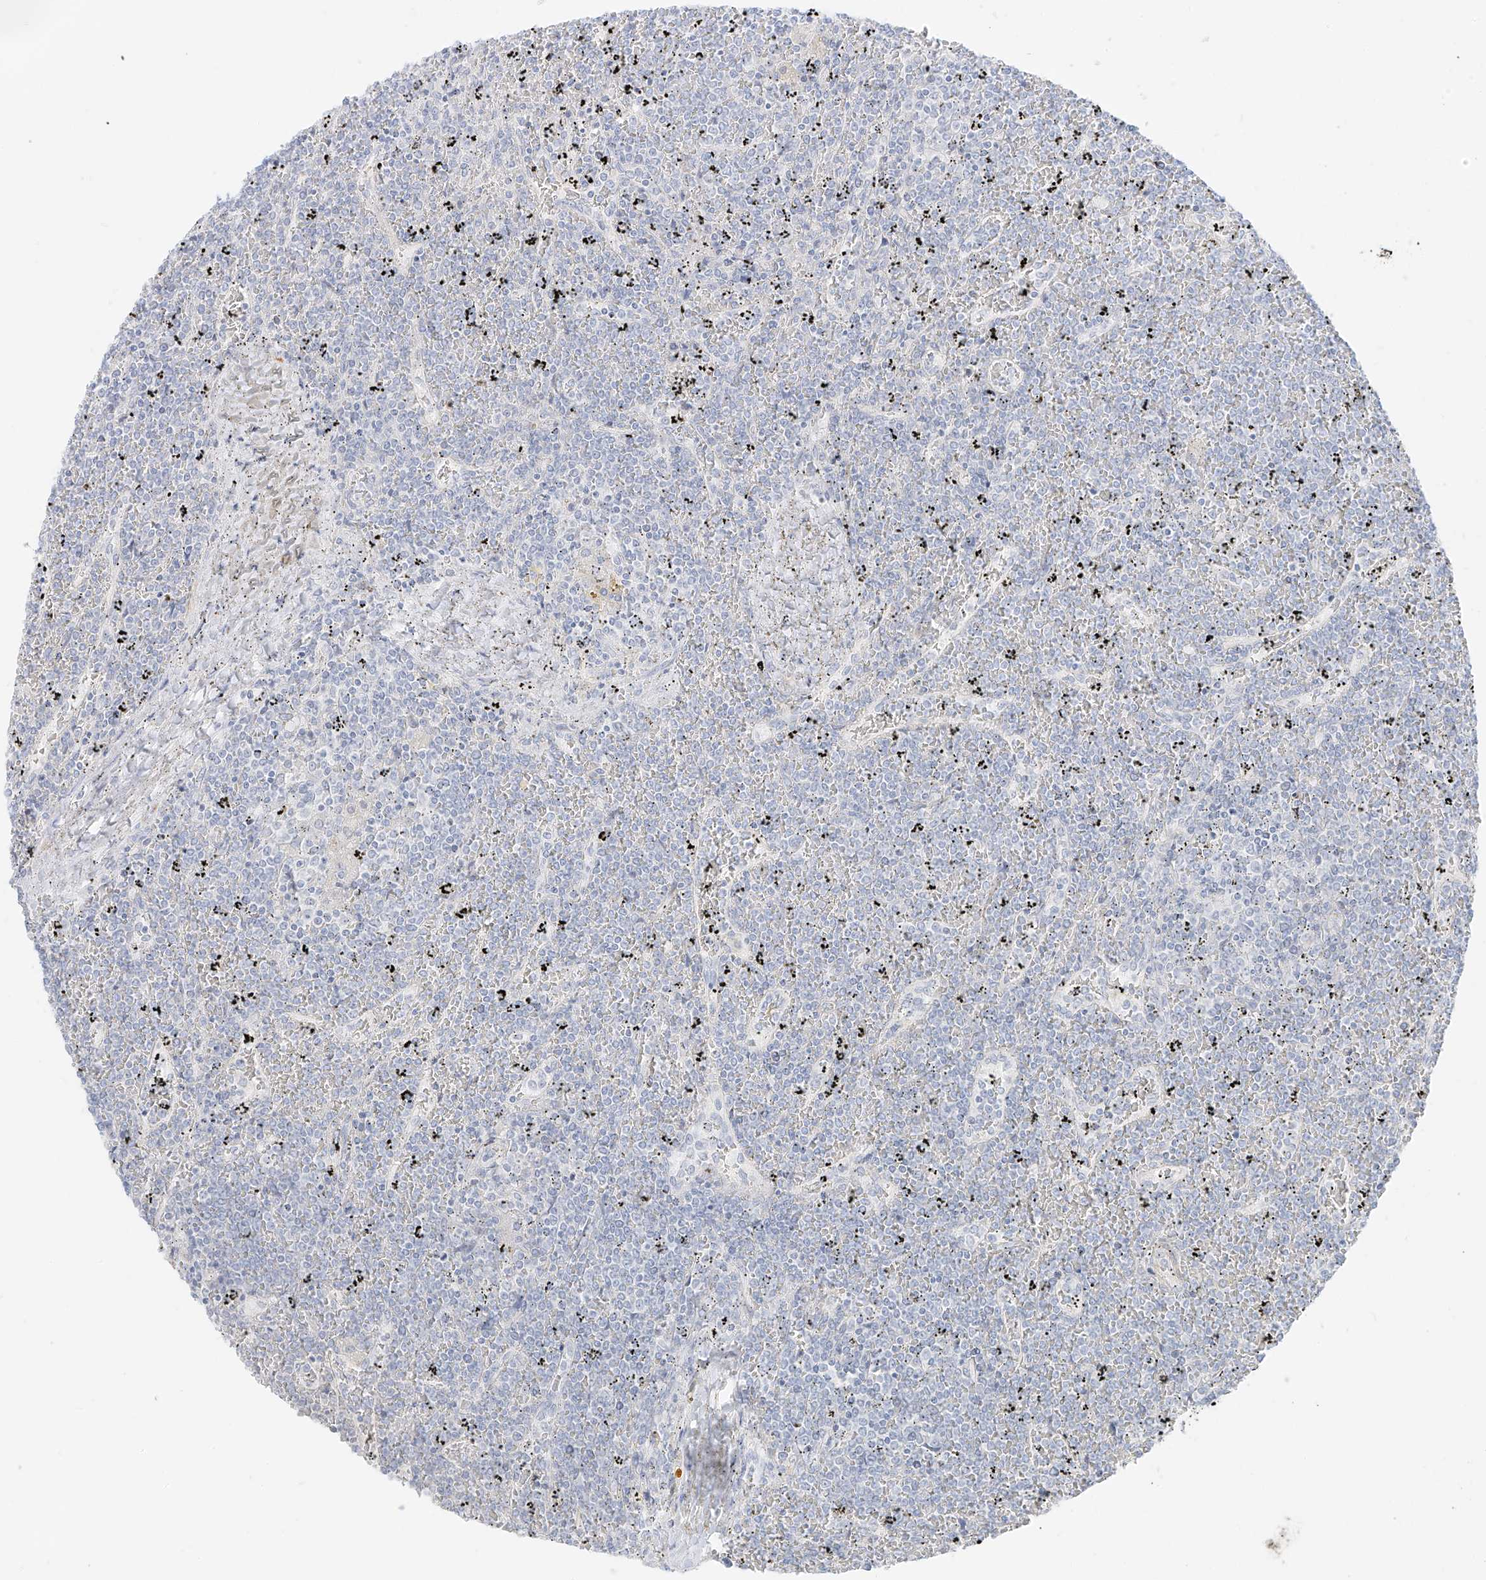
{"staining": {"intensity": "negative", "quantity": "none", "location": "none"}, "tissue": "lymphoma", "cell_type": "Tumor cells", "image_type": "cancer", "snomed": [{"axis": "morphology", "description": "Malignant lymphoma, non-Hodgkin's type, Low grade"}, {"axis": "topography", "description": "Spleen"}], "caption": "The photomicrograph reveals no staining of tumor cells in lymphoma. (Brightfield microscopy of DAB immunohistochemistry at high magnification).", "gene": "C11orf87", "patient": {"sex": "female", "age": 19}}